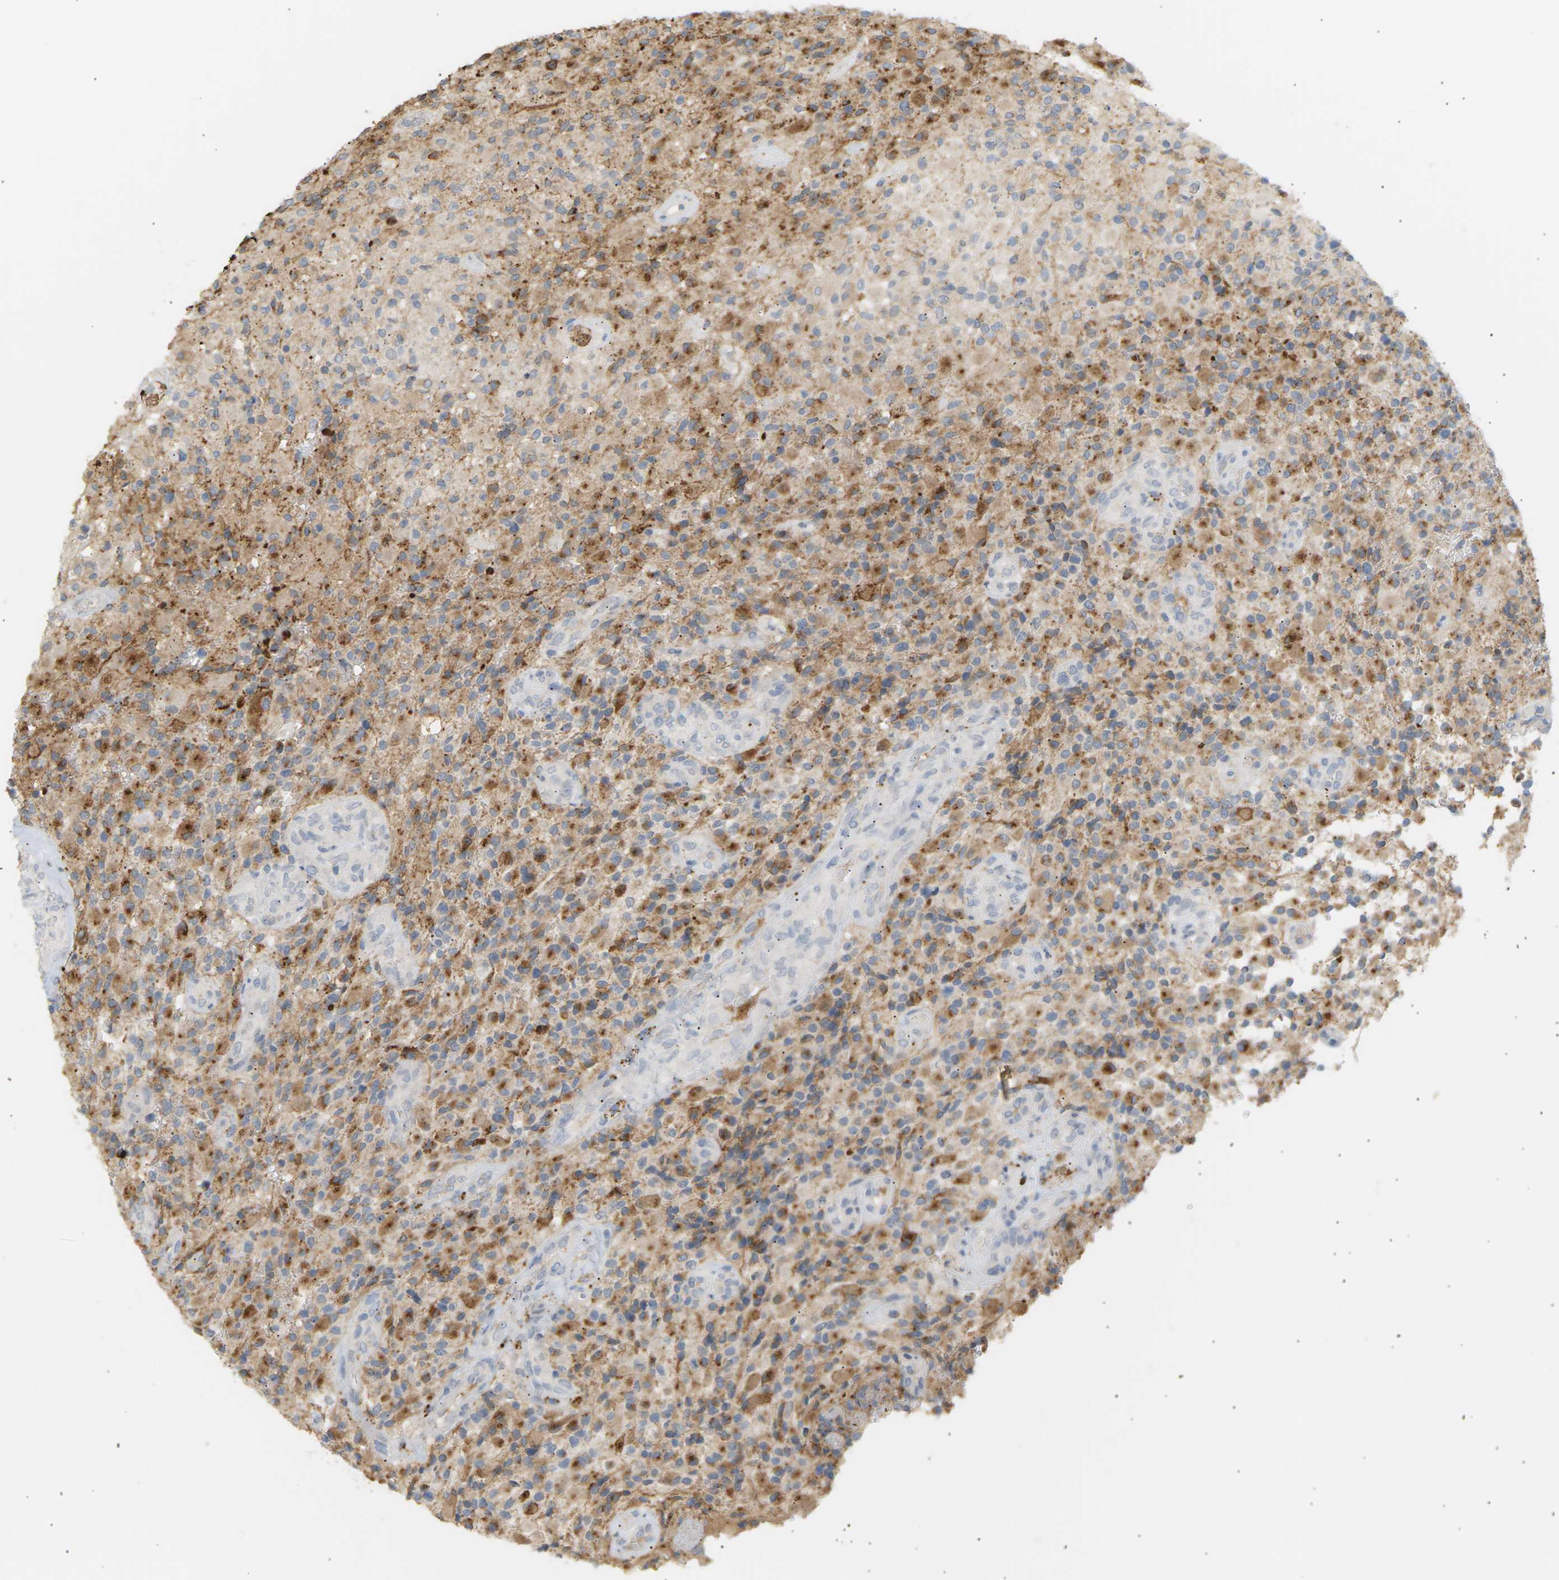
{"staining": {"intensity": "moderate", "quantity": "<25%", "location": "cytoplasmic/membranous"}, "tissue": "glioma", "cell_type": "Tumor cells", "image_type": "cancer", "snomed": [{"axis": "morphology", "description": "Glioma, malignant, High grade"}, {"axis": "topography", "description": "Brain"}], "caption": "A high-resolution image shows IHC staining of malignant glioma (high-grade), which shows moderate cytoplasmic/membranous expression in about <25% of tumor cells.", "gene": "CLU", "patient": {"sex": "male", "age": 71}}